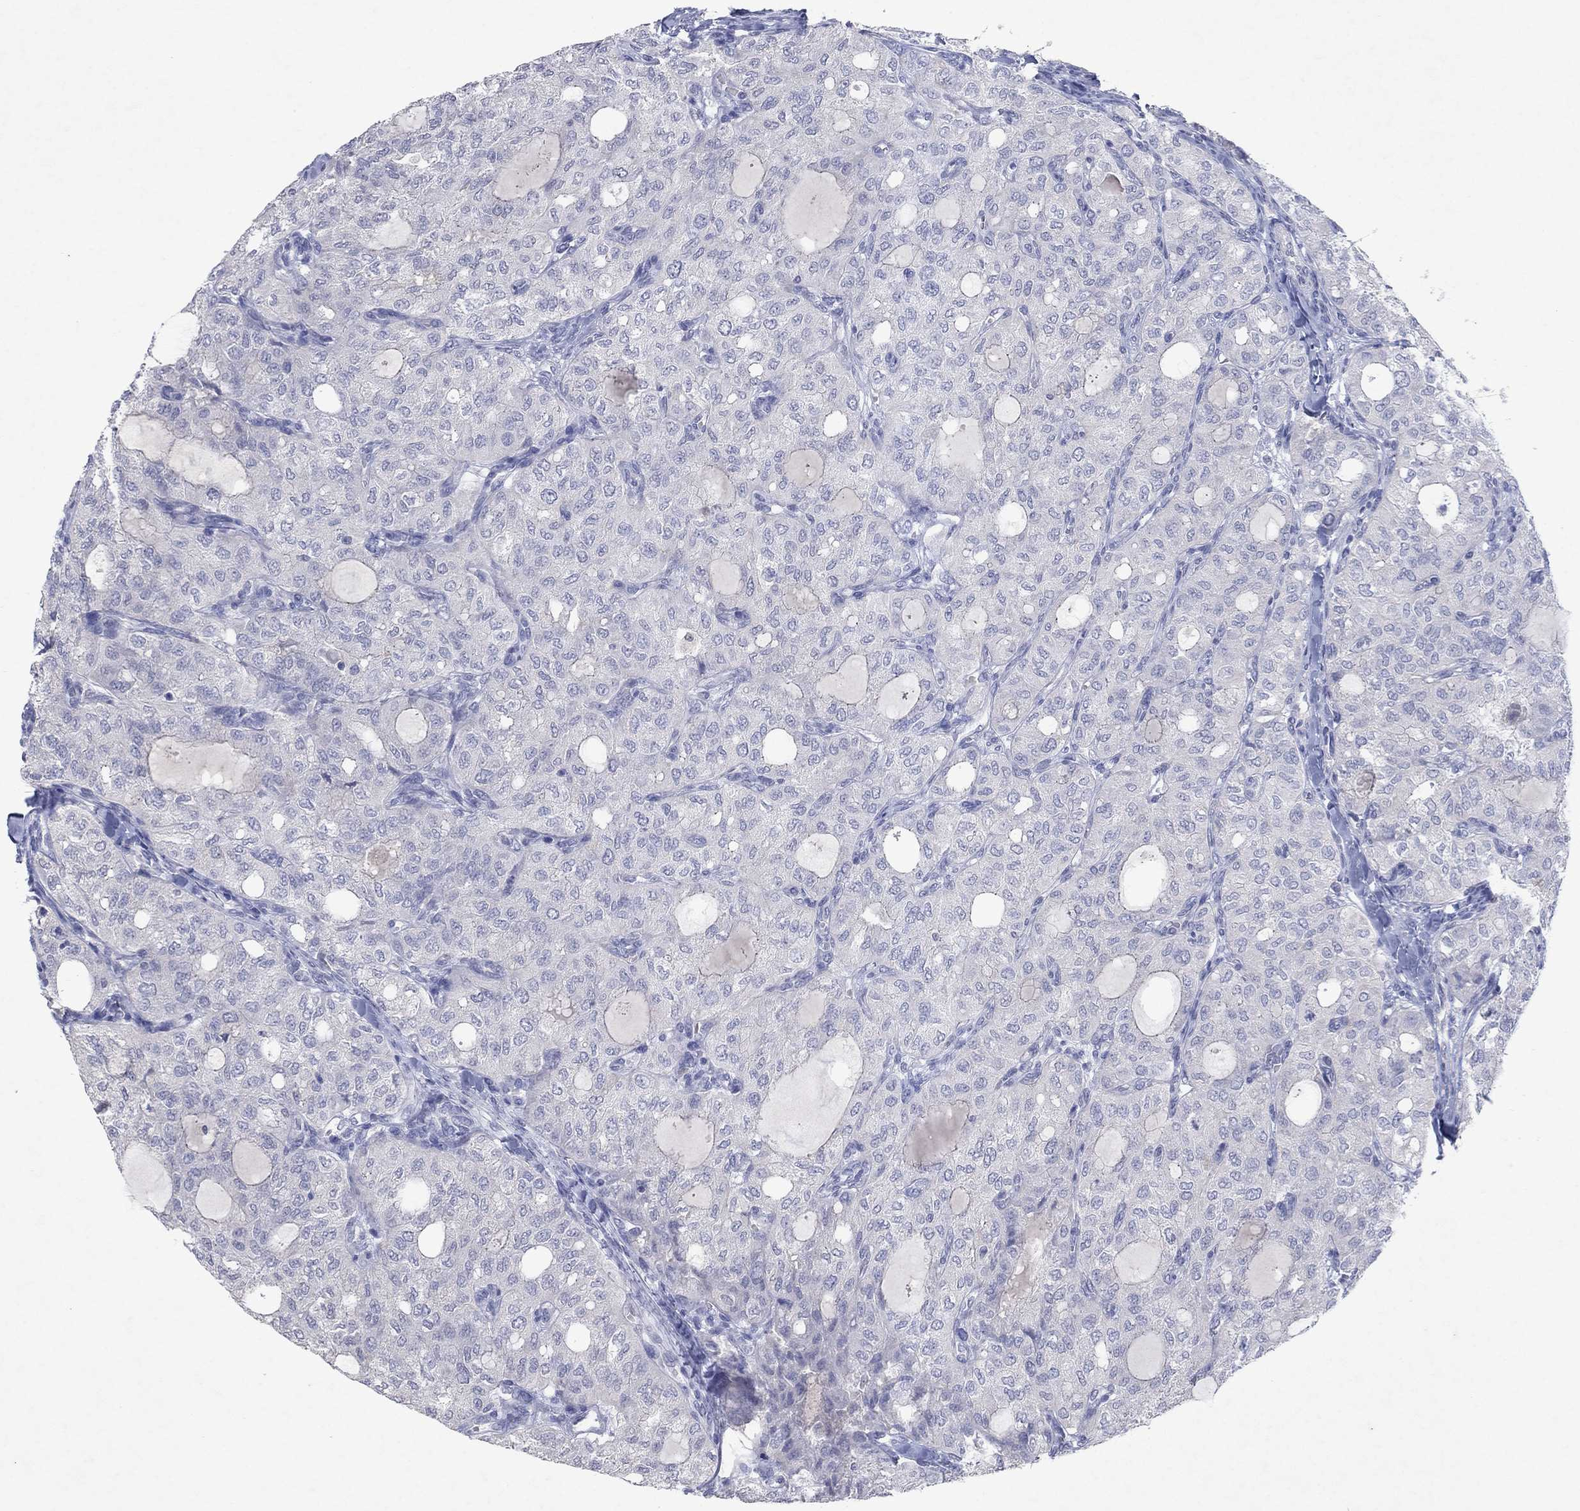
{"staining": {"intensity": "negative", "quantity": "none", "location": "none"}, "tissue": "thyroid cancer", "cell_type": "Tumor cells", "image_type": "cancer", "snomed": [{"axis": "morphology", "description": "Follicular adenoma carcinoma, NOS"}, {"axis": "topography", "description": "Thyroid gland"}], "caption": "A histopathology image of thyroid follicular adenoma carcinoma stained for a protein demonstrates no brown staining in tumor cells. (Stains: DAB (3,3'-diaminobenzidine) IHC with hematoxylin counter stain, Microscopy: brightfield microscopy at high magnification).", "gene": "KRT40", "patient": {"sex": "male", "age": 75}}